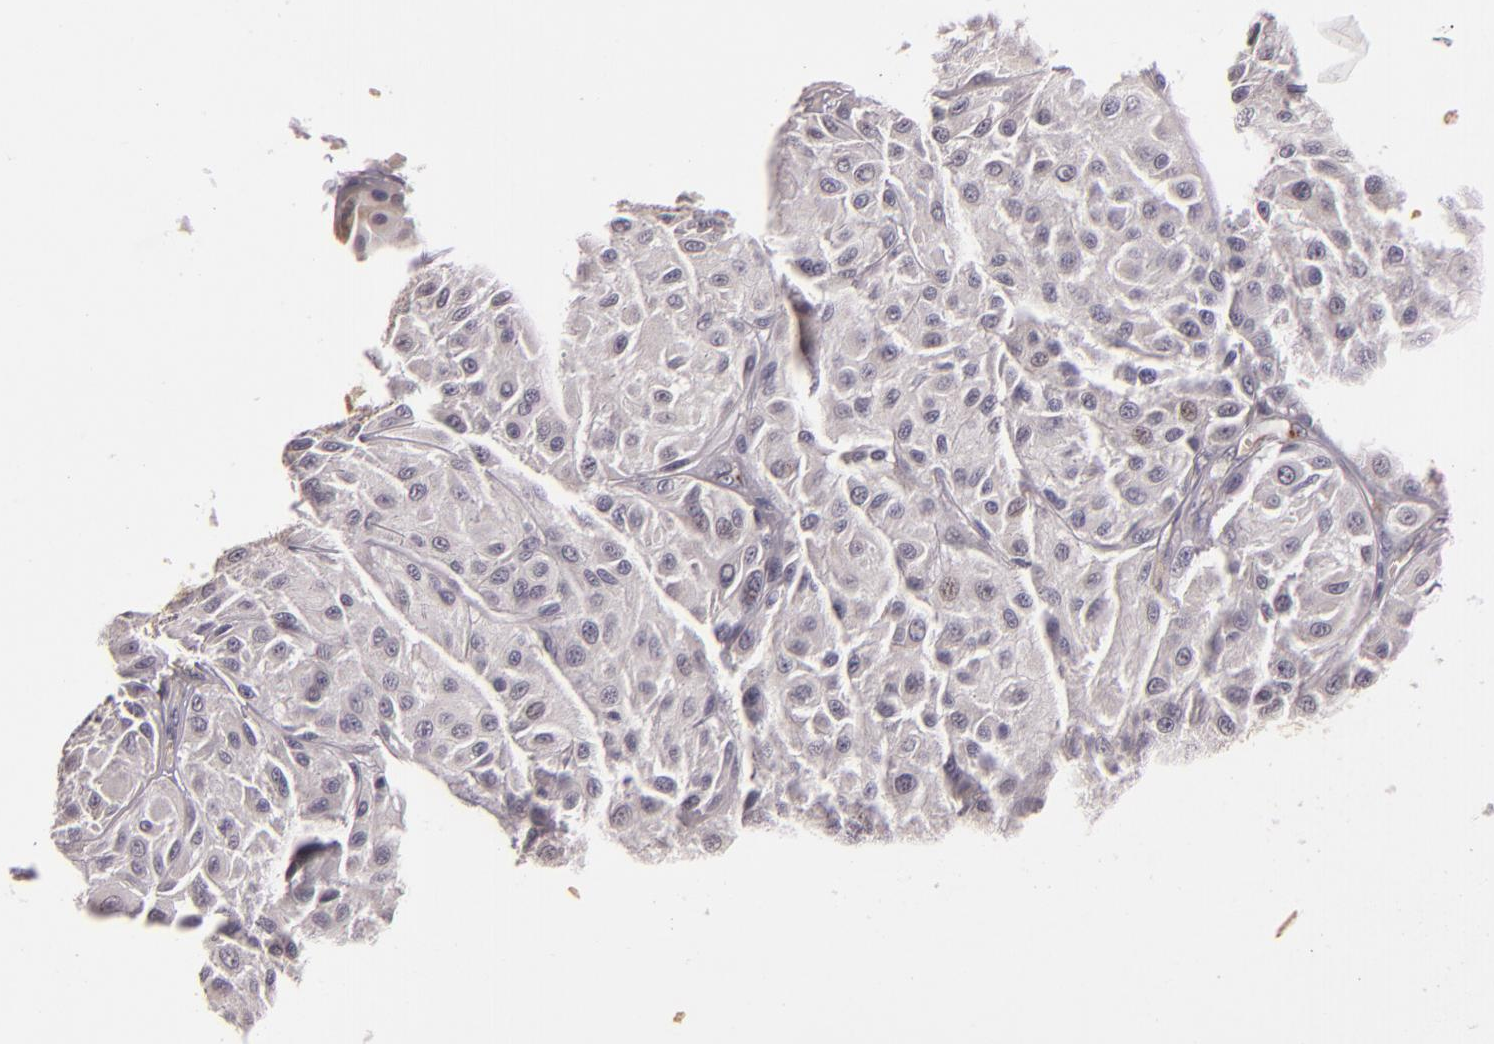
{"staining": {"intensity": "negative", "quantity": "none", "location": "none"}, "tissue": "melanoma", "cell_type": "Tumor cells", "image_type": "cancer", "snomed": [{"axis": "morphology", "description": "Malignant melanoma, NOS"}, {"axis": "topography", "description": "Skin"}], "caption": "This image is of melanoma stained with immunohistochemistry to label a protein in brown with the nuclei are counter-stained blue. There is no positivity in tumor cells. (Stains: DAB (3,3'-diaminobenzidine) immunohistochemistry (IHC) with hematoxylin counter stain, Microscopy: brightfield microscopy at high magnification).", "gene": "SYTL4", "patient": {"sex": "male", "age": 36}}